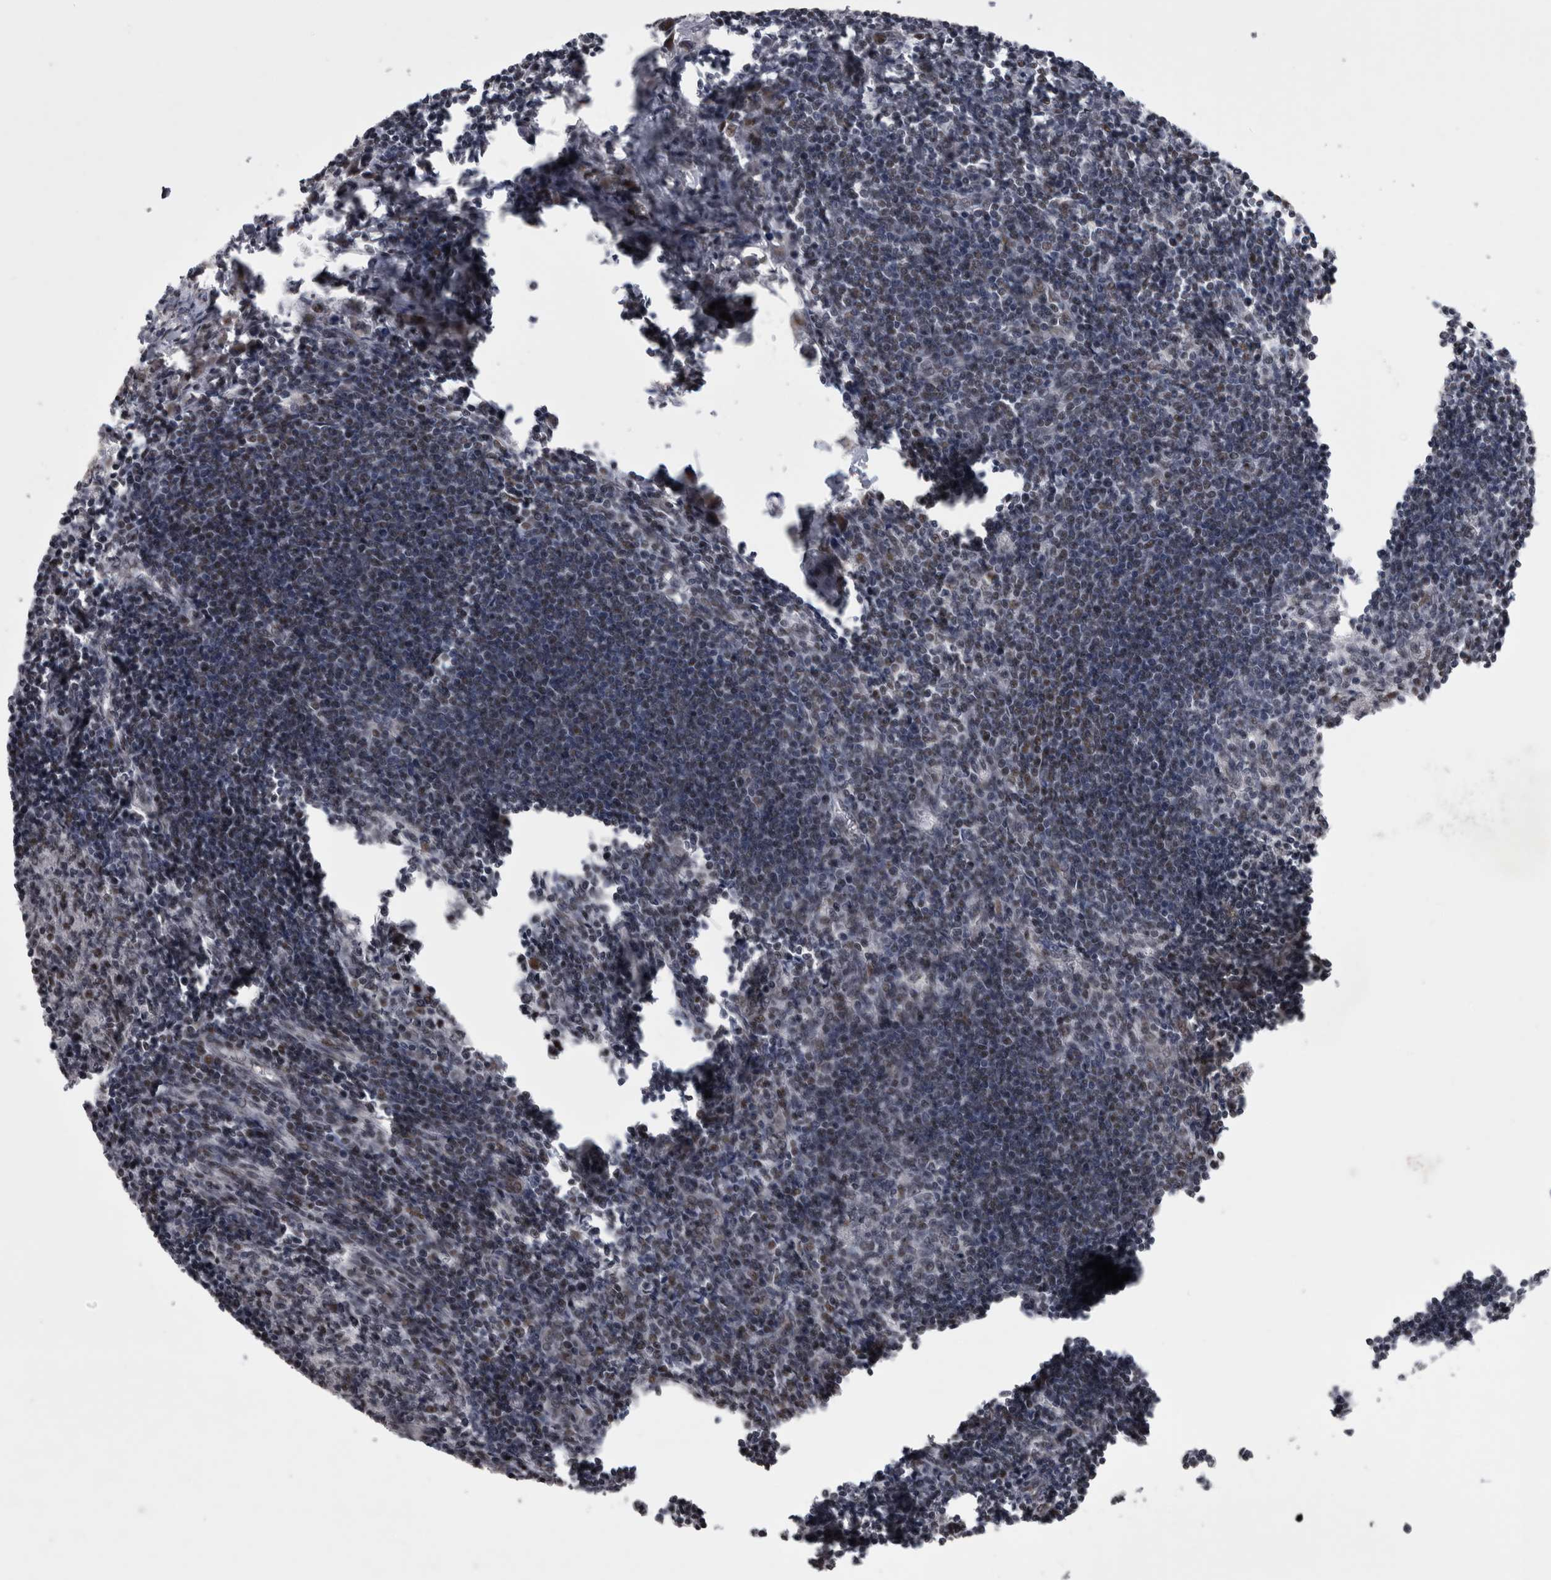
{"staining": {"intensity": "negative", "quantity": "none", "location": "none"}, "tissue": "lymph node", "cell_type": "Germinal center cells", "image_type": "normal", "snomed": [{"axis": "morphology", "description": "Normal tissue, NOS"}, {"axis": "morphology", "description": "Malignant melanoma, Metastatic site"}, {"axis": "topography", "description": "Lymph node"}], "caption": "Immunohistochemical staining of normal human lymph node displays no significant positivity in germinal center cells.", "gene": "IFI44", "patient": {"sex": "male", "age": 41}}